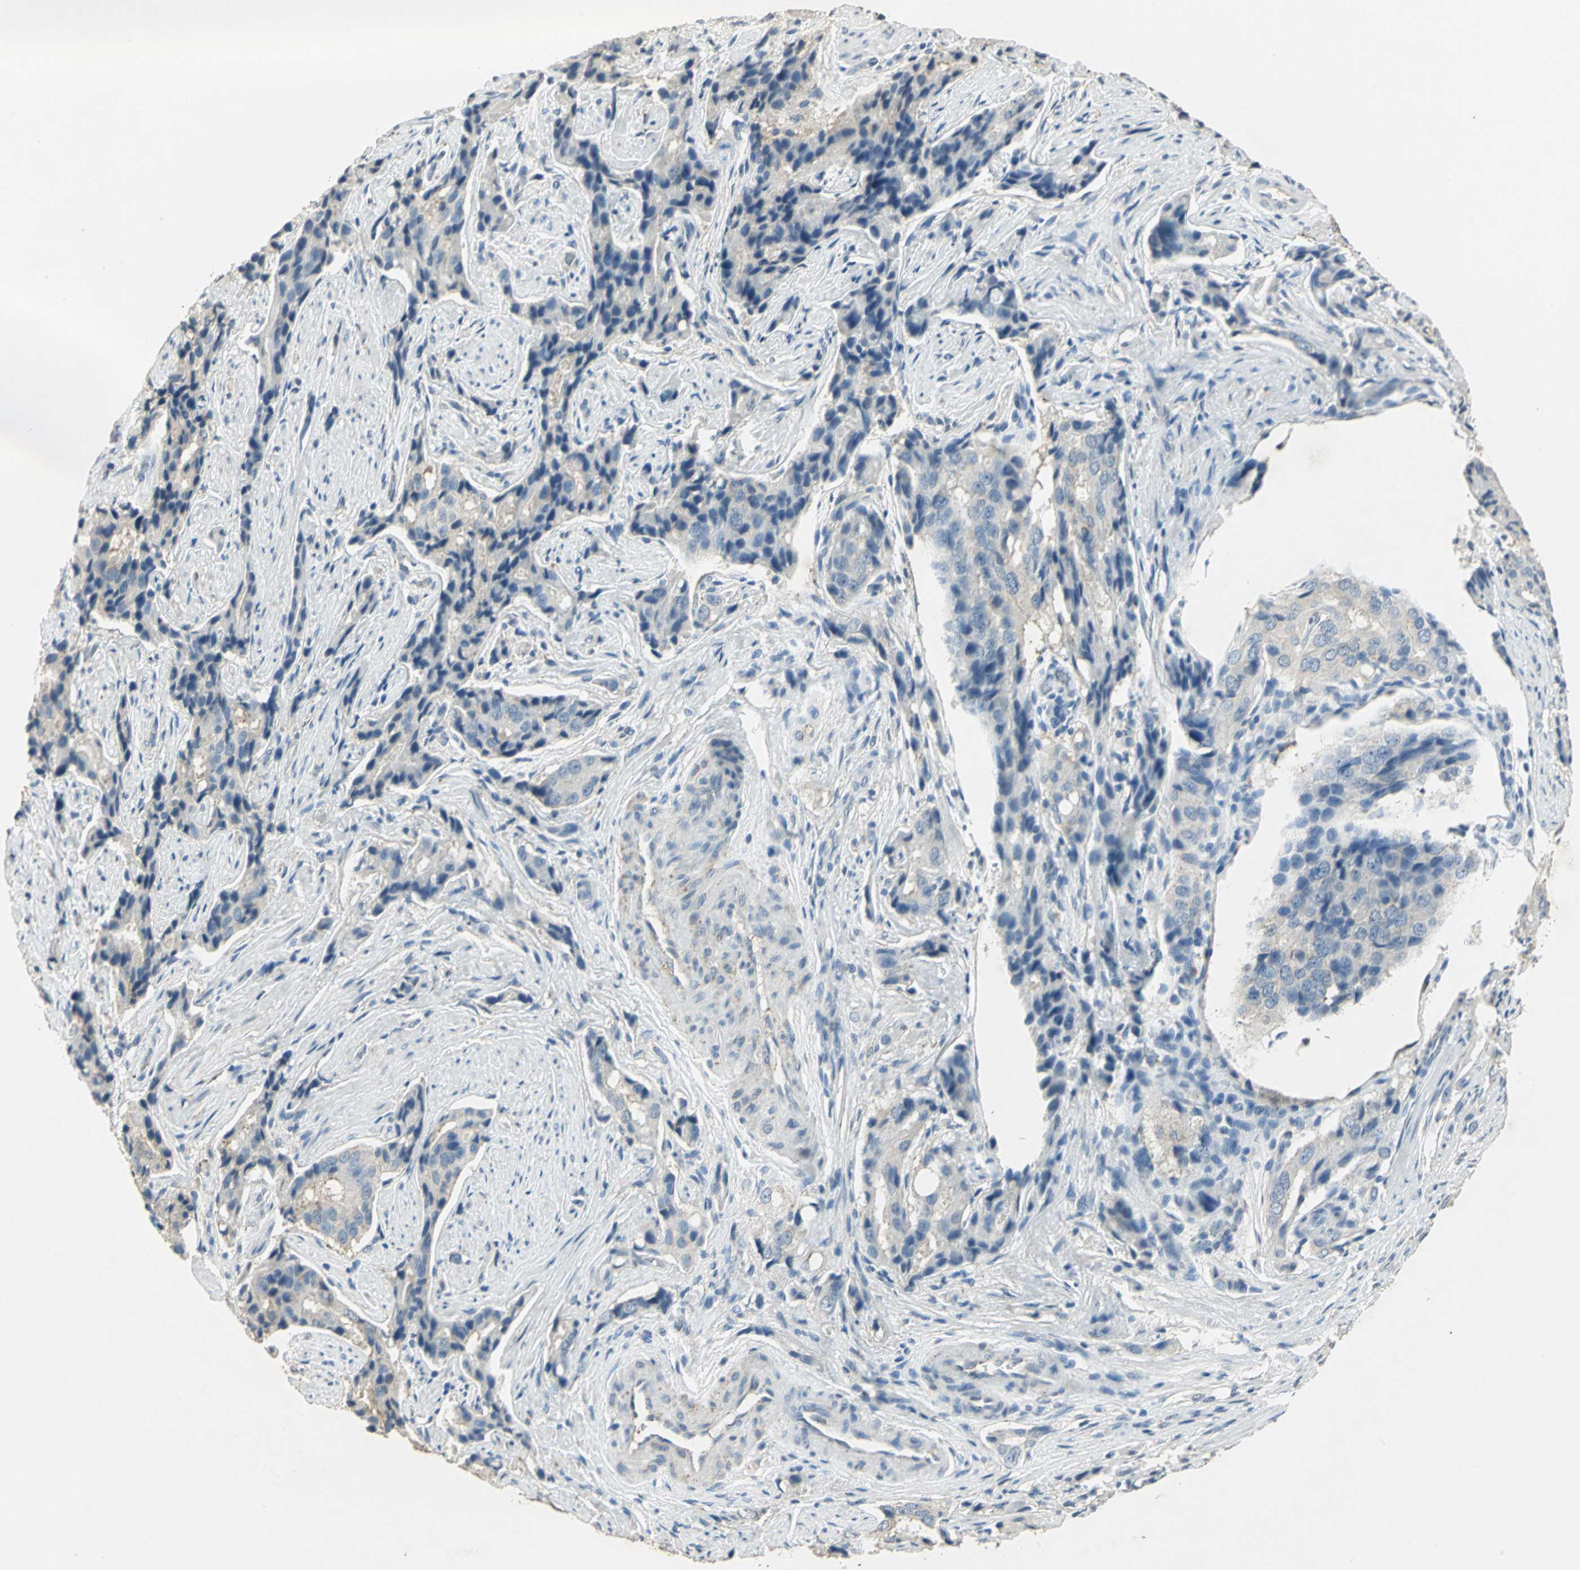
{"staining": {"intensity": "negative", "quantity": "none", "location": "none"}, "tissue": "prostate cancer", "cell_type": "Tumor cells", "image_type": "cancer", "snomed": [{"axis": "morphology", "description": "Adenocarcinoma, High grade"}, {"axis": "topography", "description": "Prostate"}], "caption": "Micrograph shows no significant protein positivity in tumor cells of prostate cancer (high-grade adenocarcinoma).", "gene": "CAMK2B", "patient": {"sex": "male", "age": 58}}